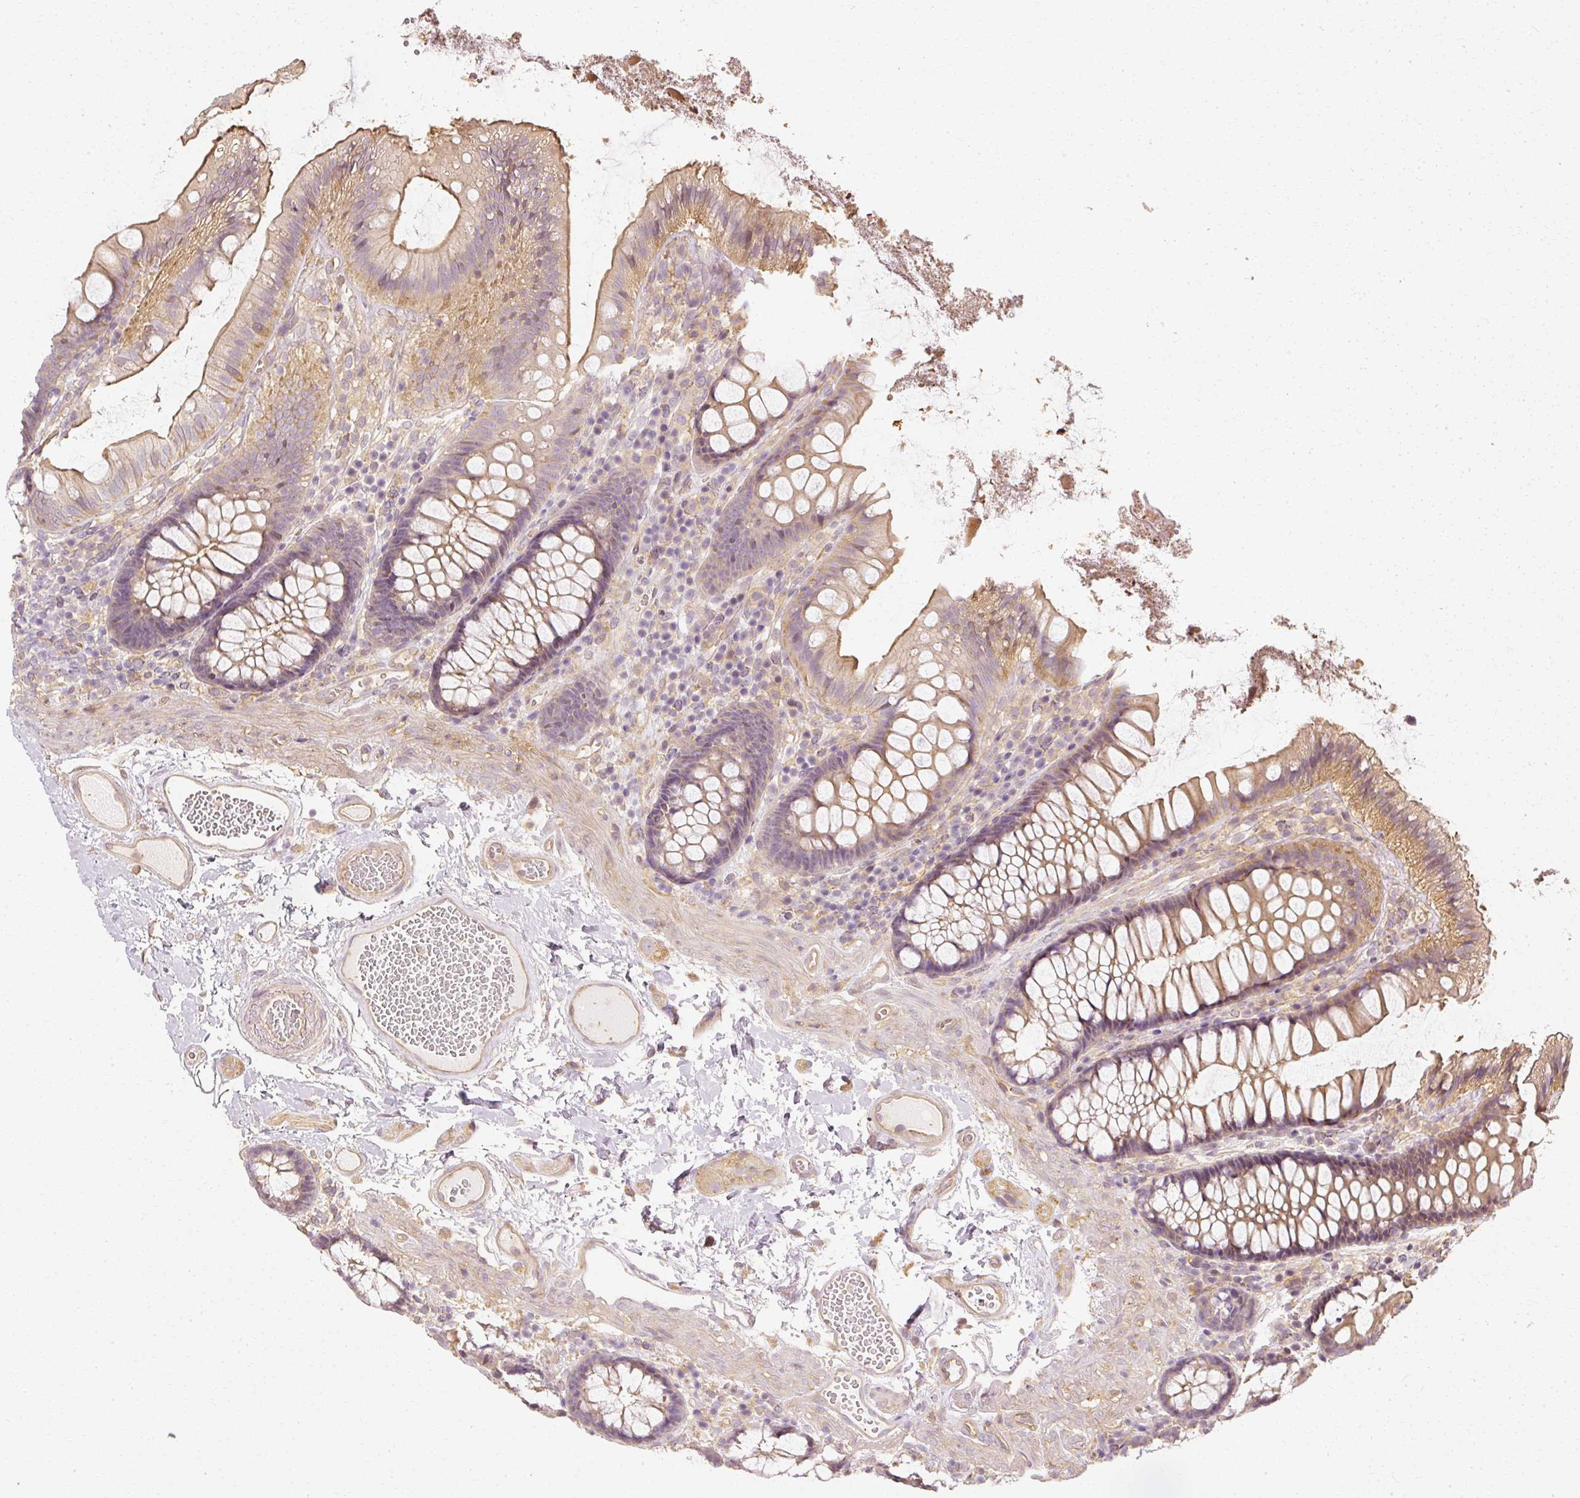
{"staining": {"intensity": "weak", "quantity": ">75%", "location": "cytoplasmic/membranous"}, "tissue": "colon", "cell_type": "Endothelial cells", "image_type": "normal", "snomed": [{"axis": "morphology", "description": "Normal tissue, NOS"}, {"axis": "topography", "description": "Colon"}], "caption": "A high-resolution photomicrograph shows IHC staining of benign colon, which displays weak cytoplasmic/membranous expression in about >75% of endothelial cells.", "gene": "GNAQ", "patient": {"sex": "male", "age": 84}}